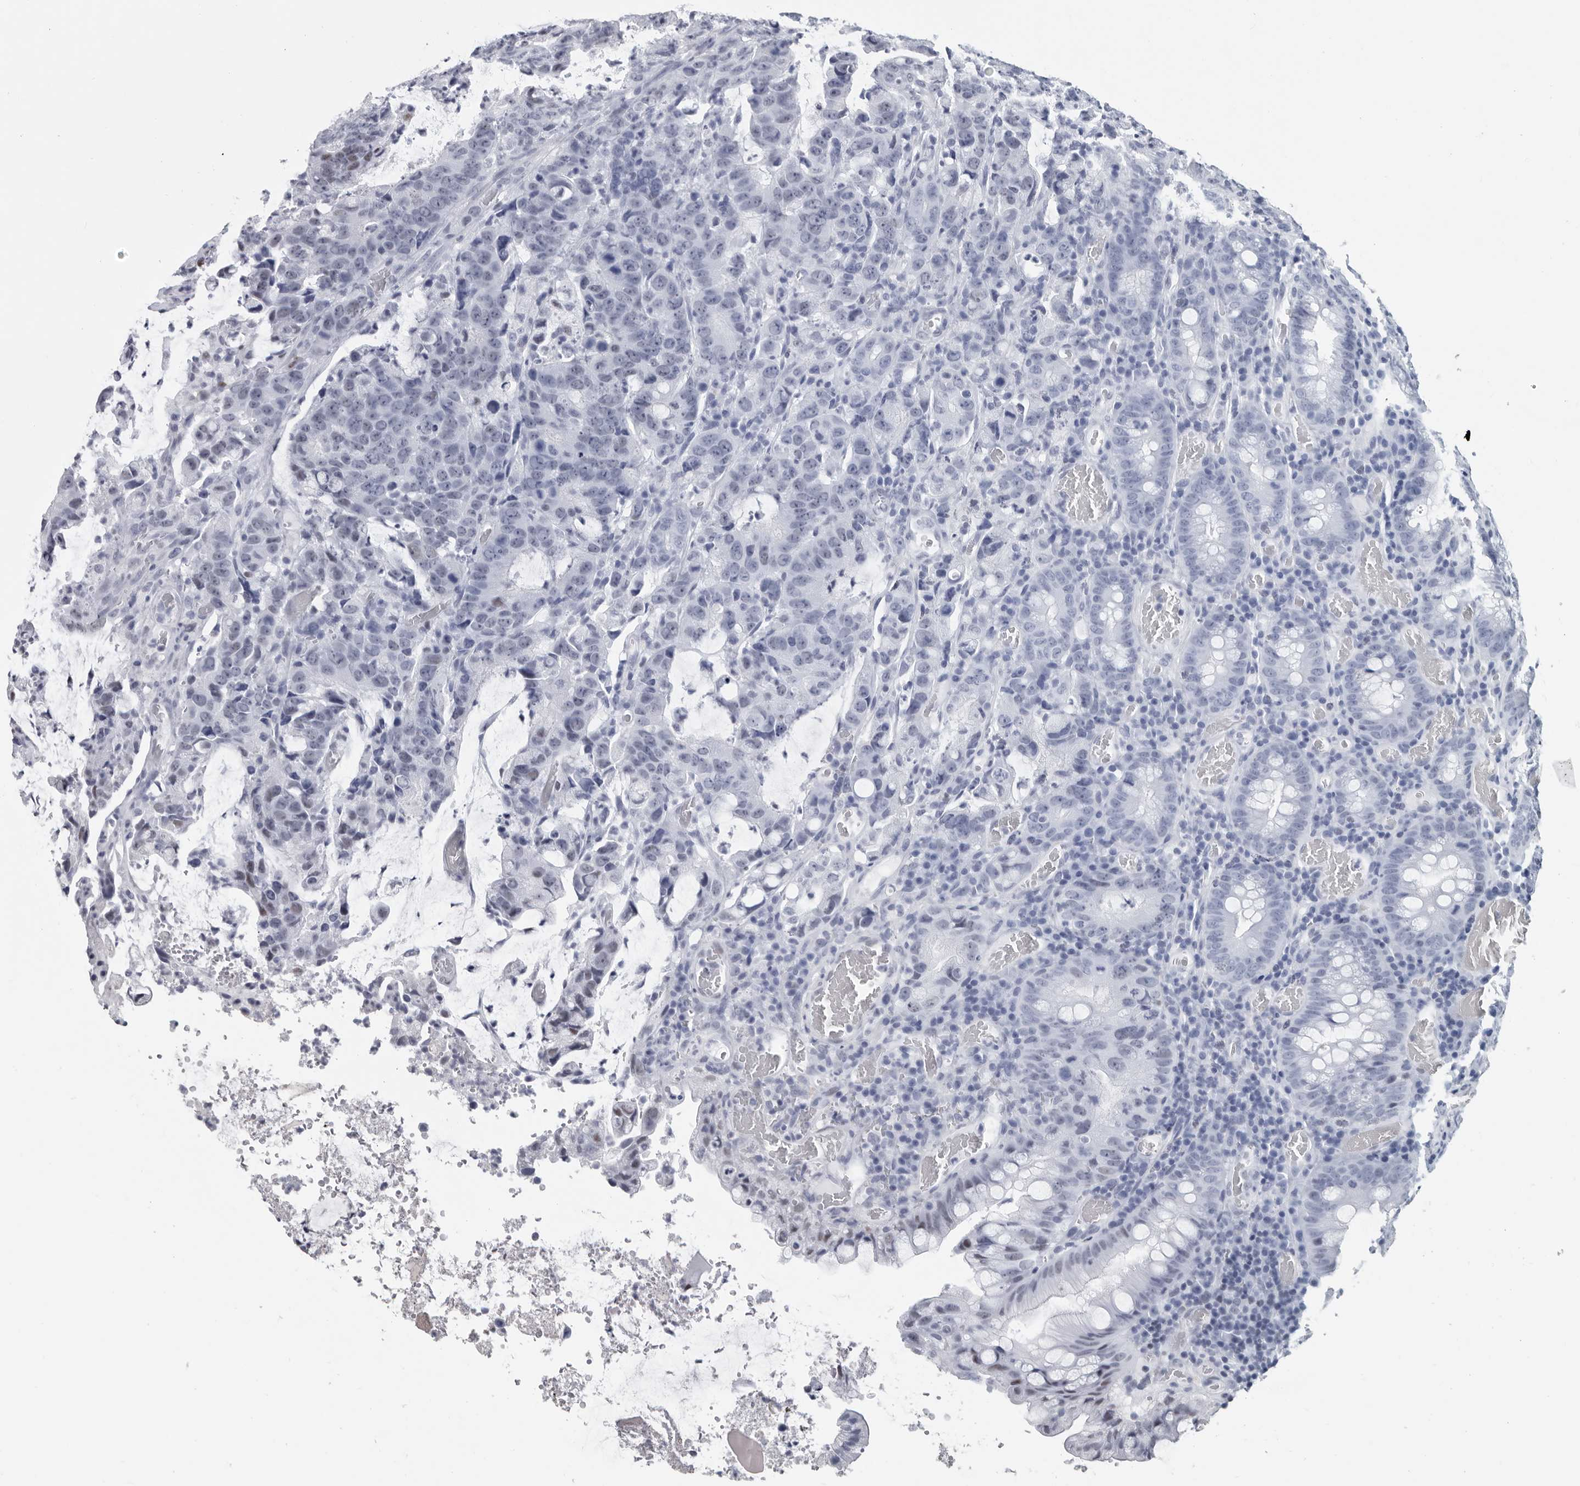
{"staining": {"intensity": "negative", "quantity": "none", "location": "none"}, "tissue": "colorectal cancer", "cell_type": "Tumor cells", "image_type": "cancer", "snomed": [{"axis": "morphology", "description": "Adenocarcinoma, NOS"}, {"axis": "topography", "description": "Colon"}], "caption": "Immunohistochemical staining of colorectal cancer (adenocarcinoma) reveals no significant staining in tumor cells.", "gene": "WRAP73", "patient": {"sex": "female", "age": 86}}